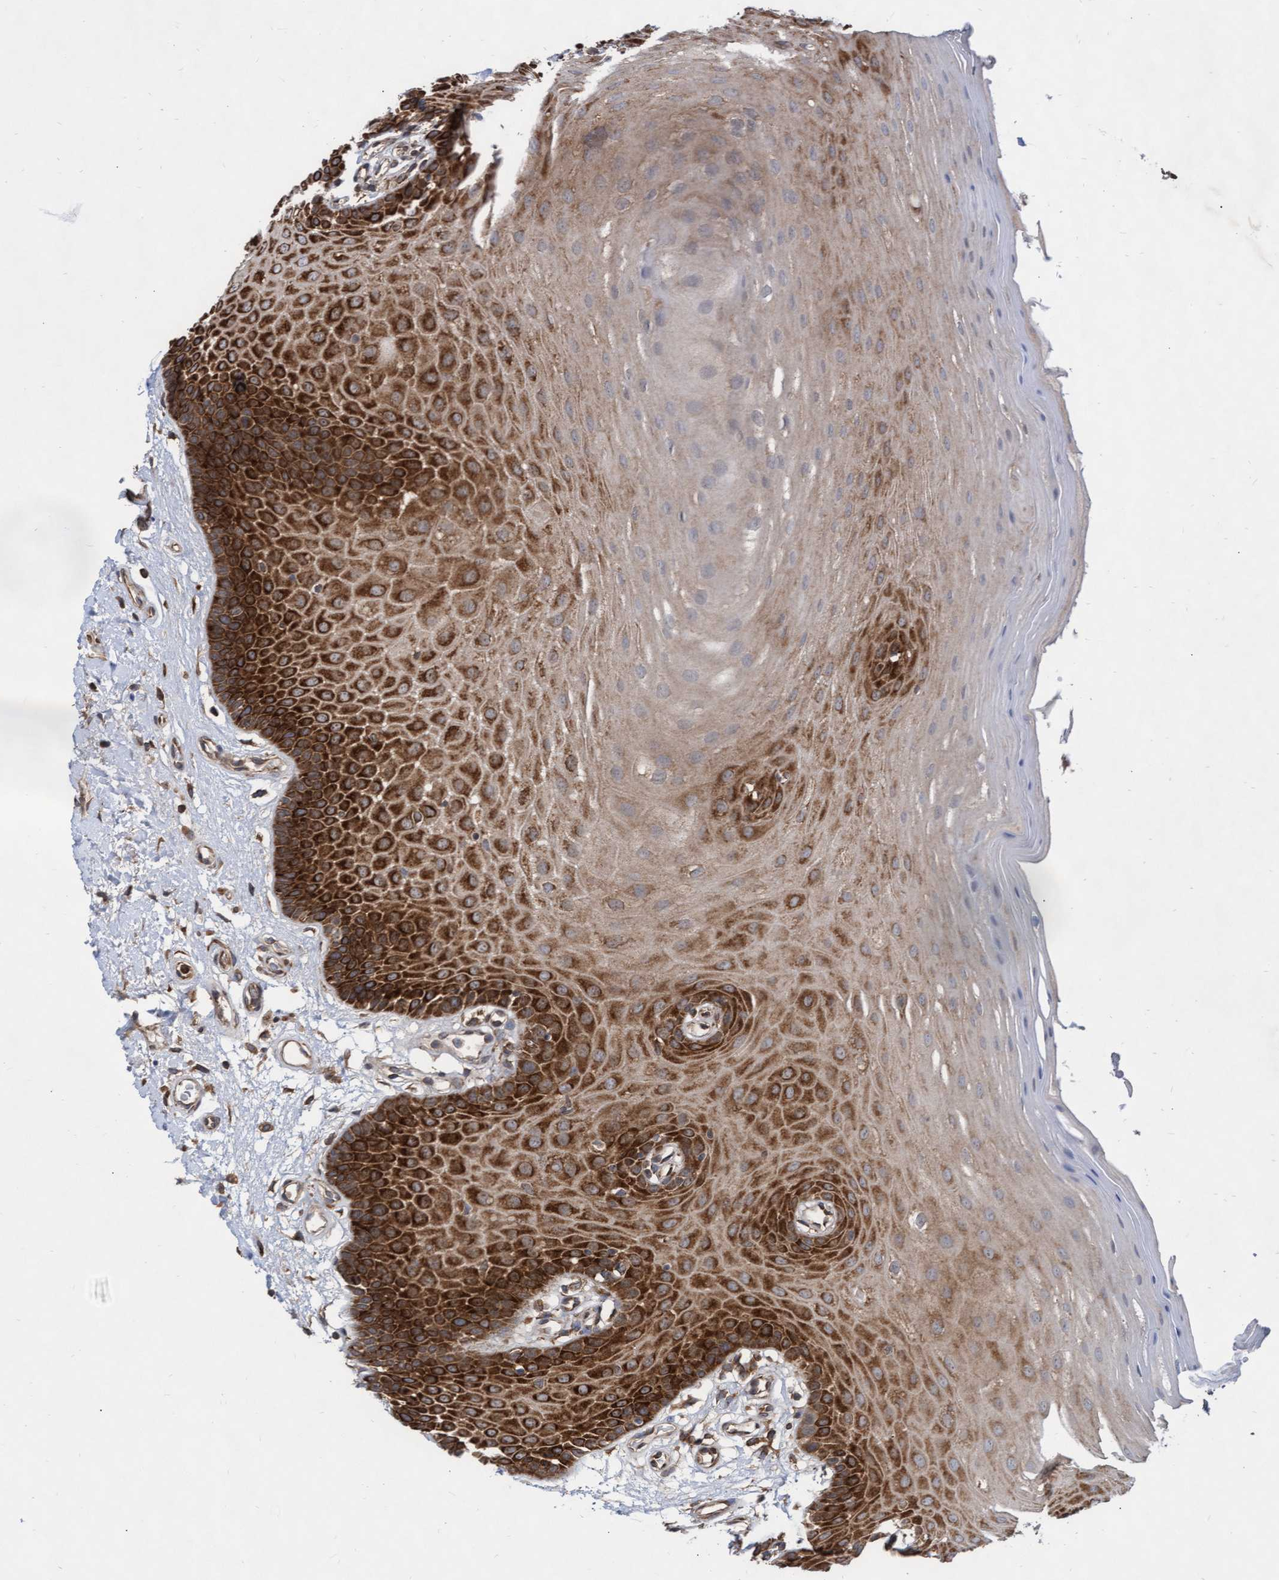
{"staining": {"intensity": "strong", "quantity": "25%-75%", "location": "cytoplasmic/membranous"}, "tissue": "oral mucosa", "cell_type": "Squamous epithelial cells", "image_type": "normal", "snomed": [{"axis": "morphology", "description": "Normal tissue, NOS"}, {"axis": "morphology", "description": "Squamous cell carcinoma, NOS"}, {"axis": "topography", "description": "Oral tissue"}, {"axis": "topography", "description": "Head-Neck"}], "caption": "A high amount of strong cytoplasmic/membranous expression is present in about 25%-75% of squamous epithelial cells in benign oral mucosa. (brown staining indicates protein expression, while blue staining denotes nuclei).", "gene": "ABCF2", "patient": {"sex": "male", "age": 71}}